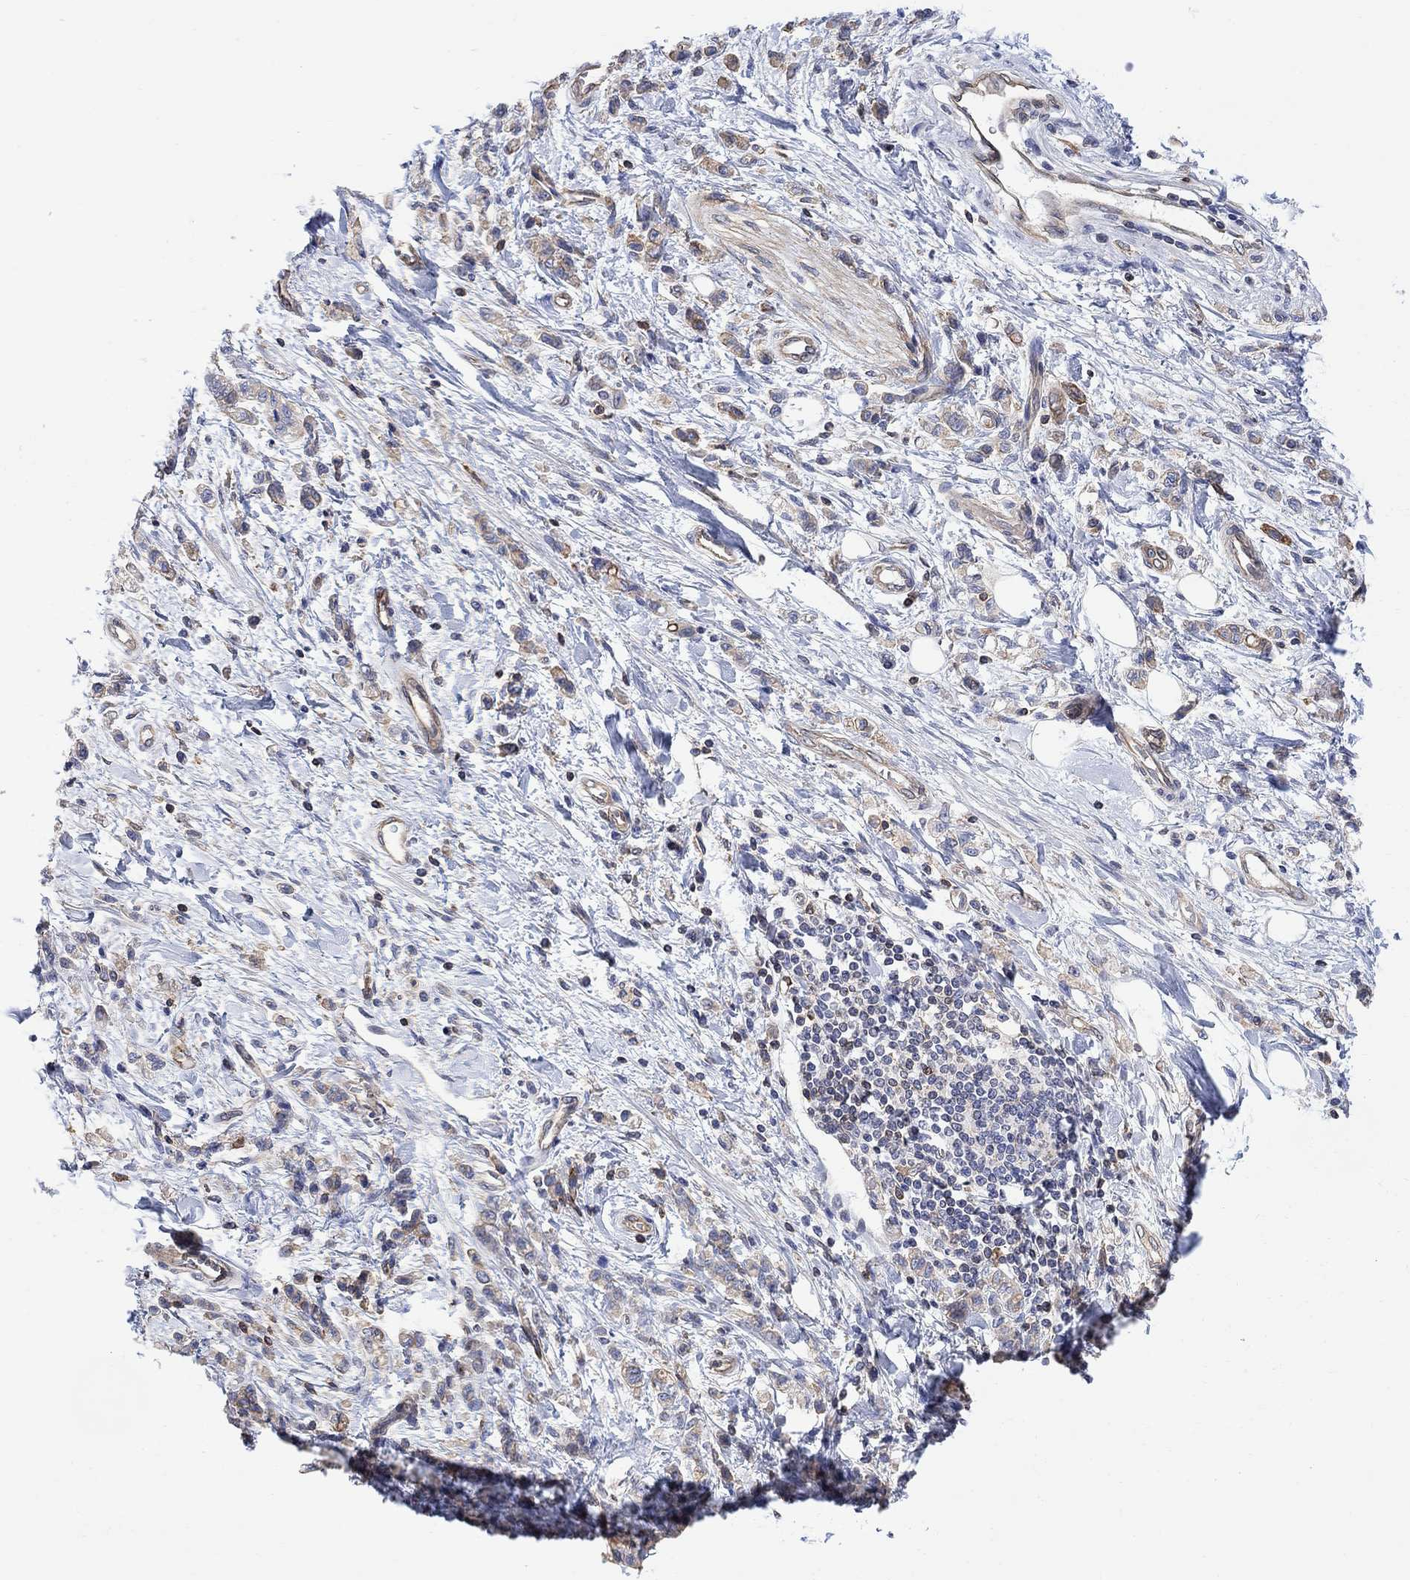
{"staining": {"intensity": "weak", "quantity": "<25%", "location": "cytoplasmic/membranous"}, "tissue": "stomach cancer", "cell_type": "Tumor cells", "image_type": "cancer", "snomed": [{"axis": "morphology", "description": "Adenocarcinoma, NOS"}, {"axis": "topography", "description": "Stomach"}], "caption": "IHC of stomach adenocarcinoma exhibits no expression in tumor cells.", "gene": "GBP5", "patient": {"sex": "male", "age": 77}}